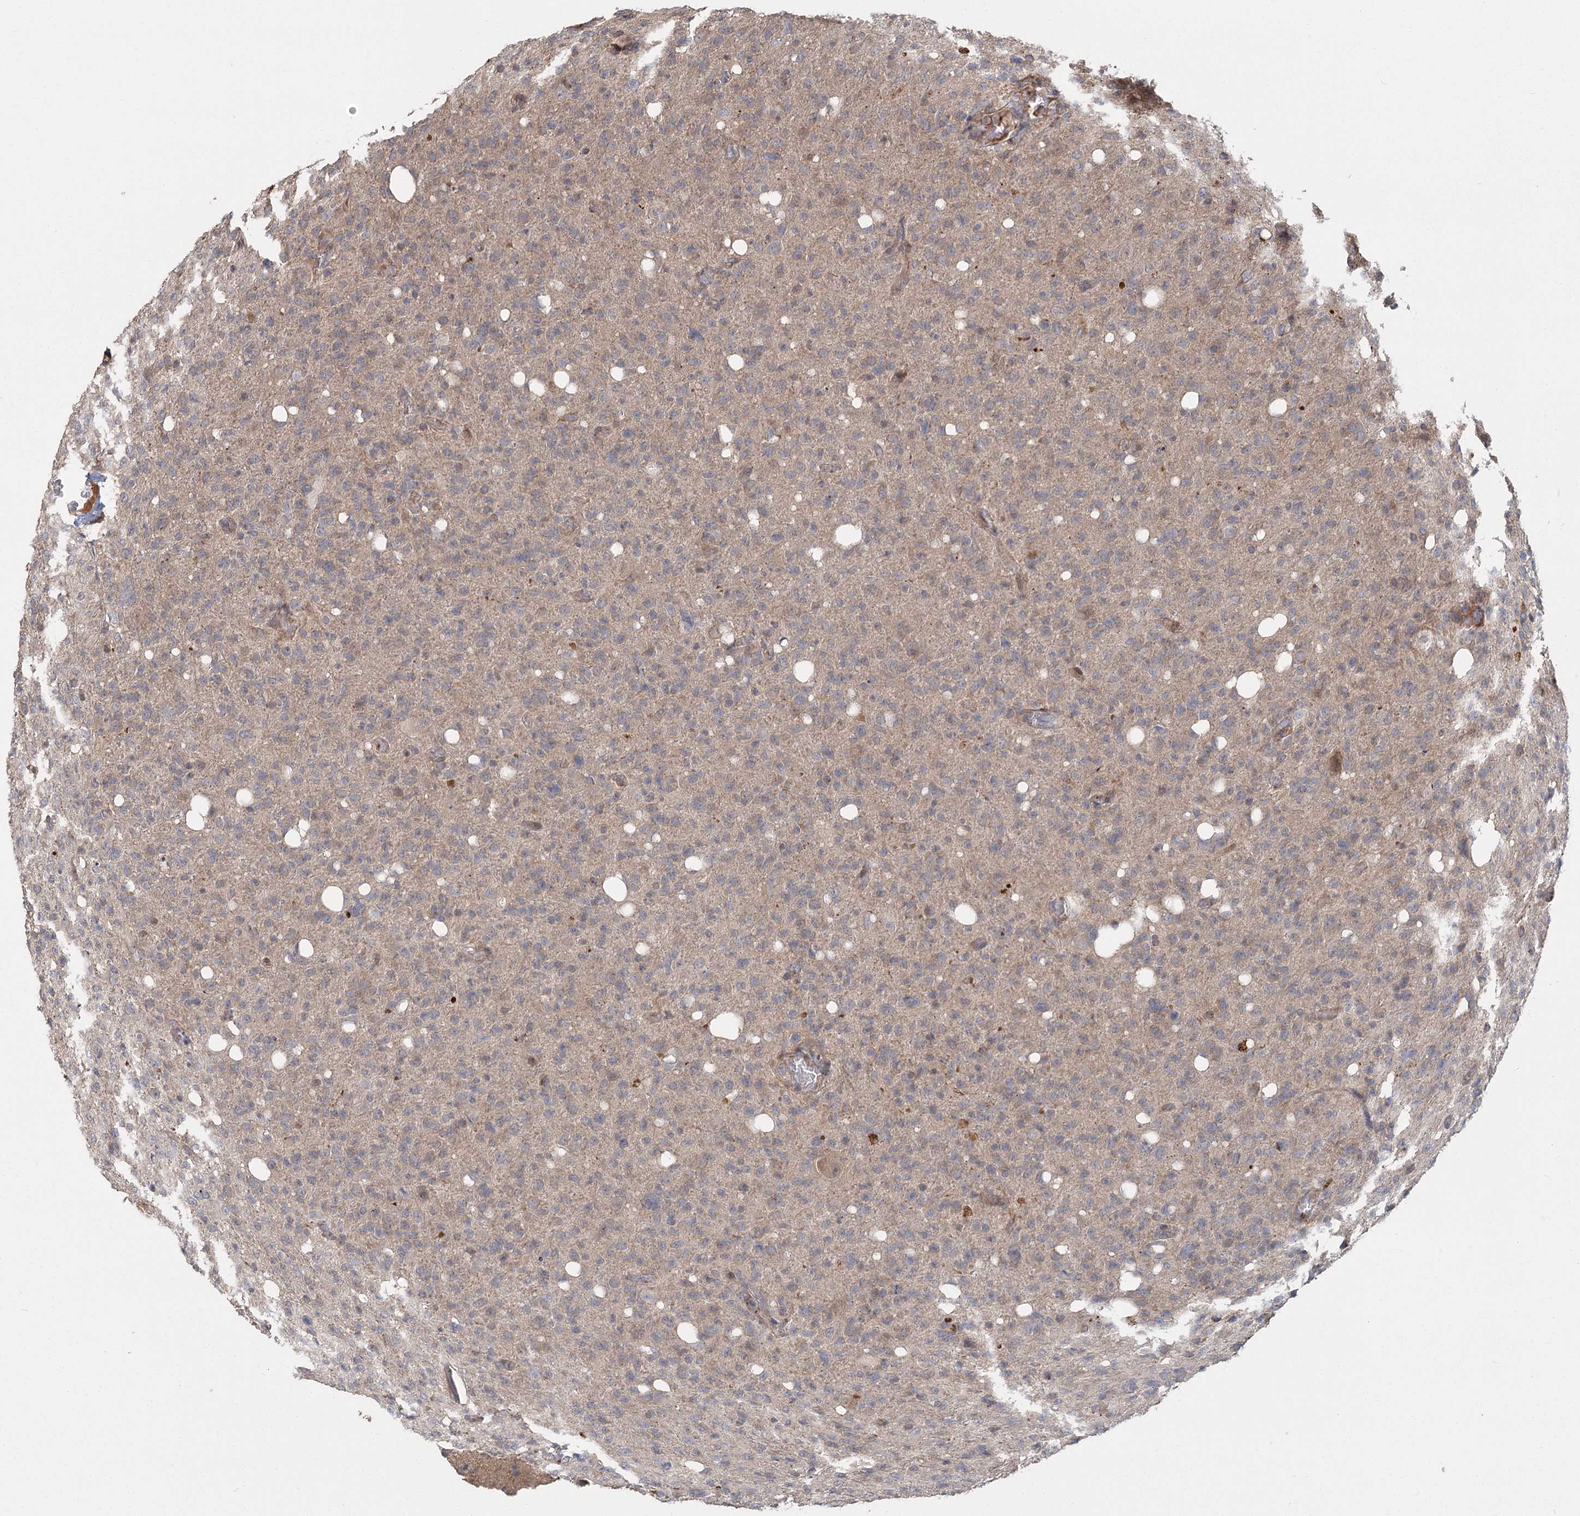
{"staining": {"intensity": "weak", "quantity": "<25%", "location": "cytoplasmic/membranous"}, "tissue": "glioma", "cell_type": "Tumor cells", "image_type": "cancer", "snomed": [{"axis": "morphology", "description": "Glioma, malignant, High grade"}, {"axis": "topography", "description": "Brain"}], "caption": "IHC histopathology image of neoplastic tissue: human glioma stained with DAB (3,3'-diaminobenzidine) demonstrates no significant protein positivity in tumor cells. (DAB immunohistochemistry with hematoxylin counter stain).", "gene": "RAPGEF6", "patient": {"sex": "female", "age": 57}}